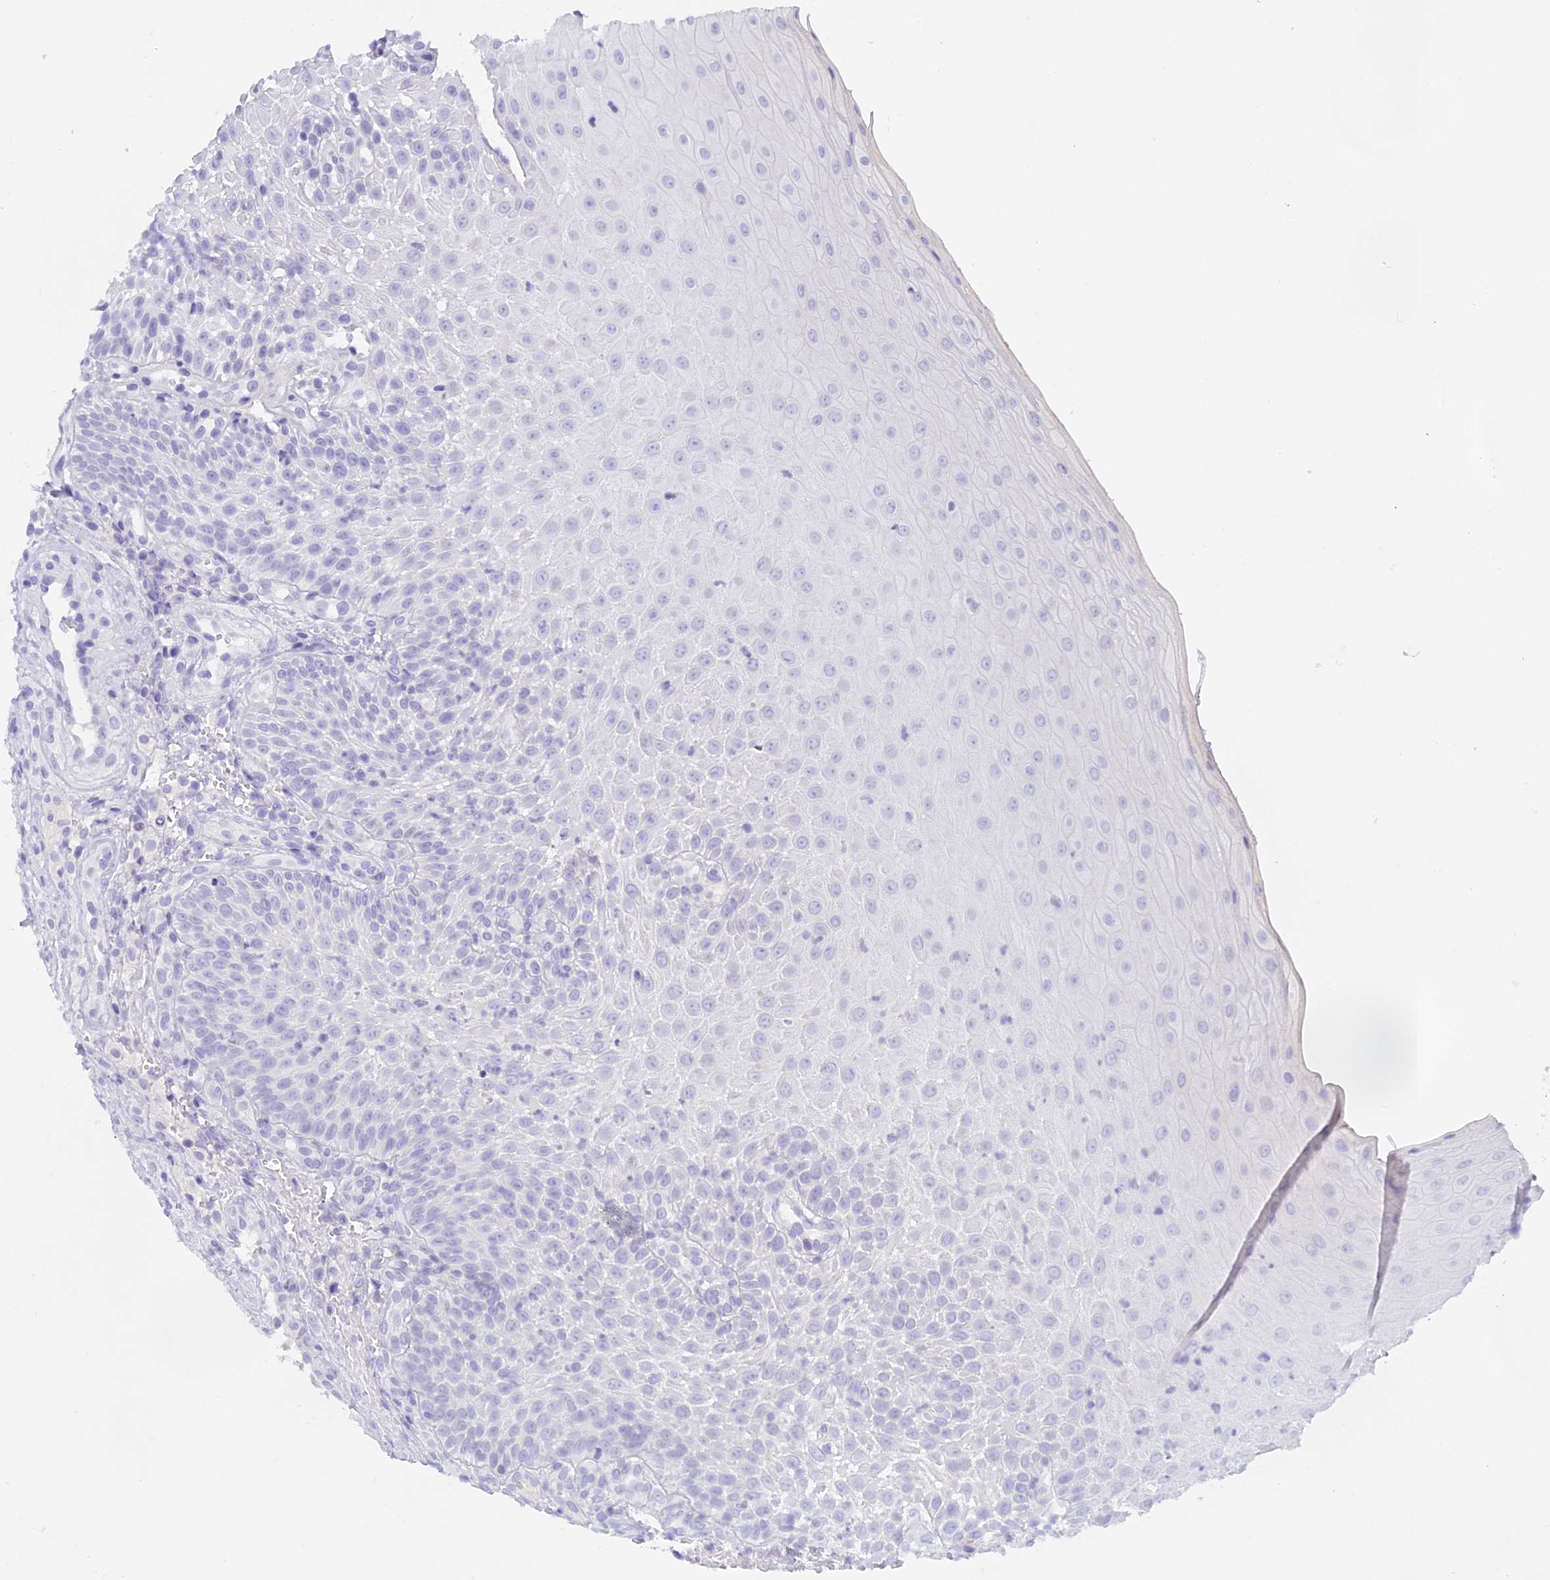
{"staining": {"intensity": "negative", "quantity": "none", "location": "none"}, "tissue": "oral mucosa", "cell_type": "Squamous epithelial cells", "image_type": "normal", "snomed": [{"axis": "morphology", "description": "Normal tissue, NOS"}, {"axis": "topography", "description": "Oral tissue"}], "caption": "Oral mucosa stained for a protein using immunohistochemistry (IHC) exhibits no staining squamous epithelial cells.", "gene": "C12orf29", "patient": {"sex": "female", "age": 13}}